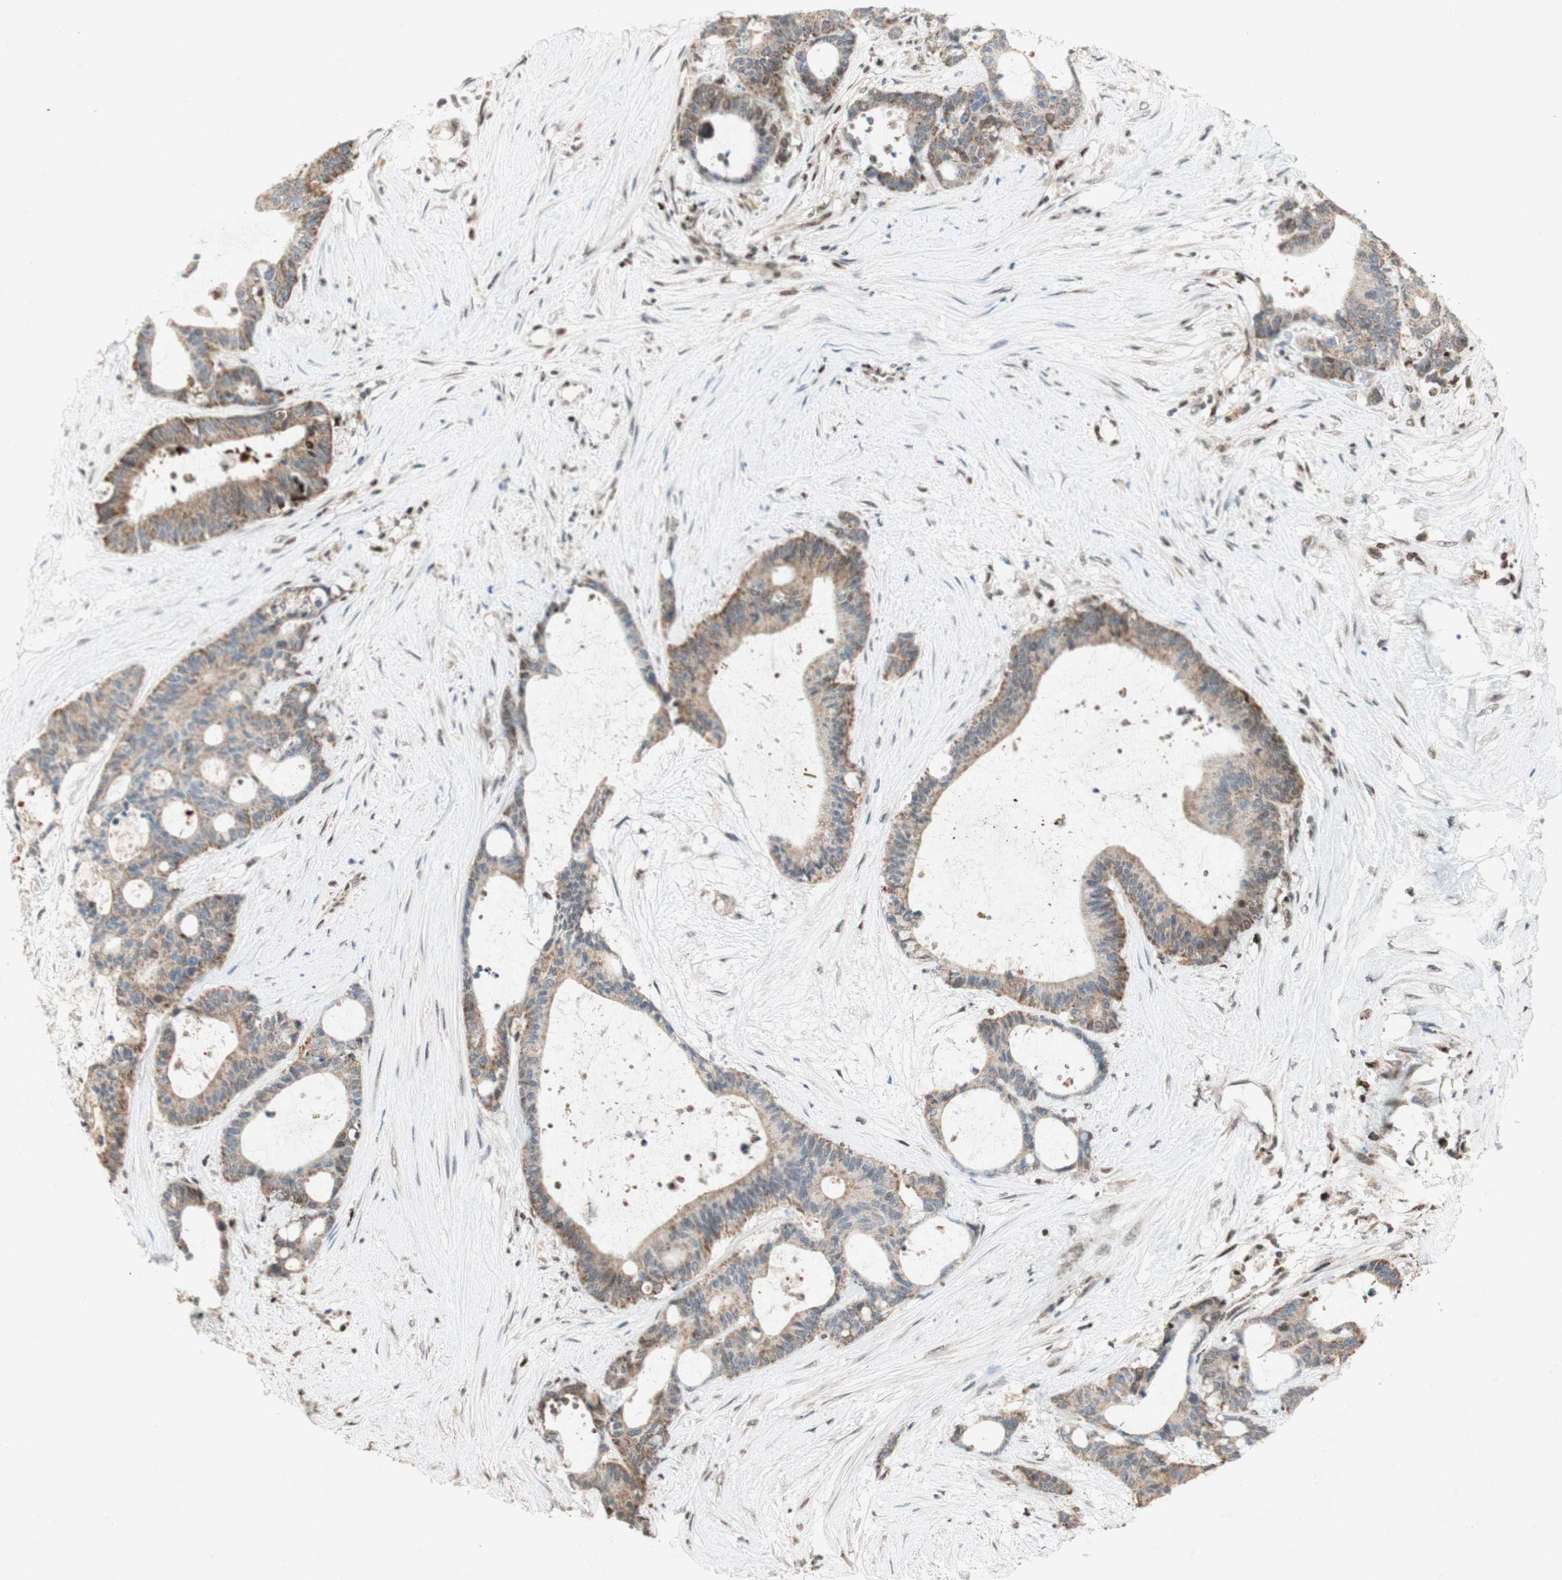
{"staining": {"intensity": "weak", "quantity": ">75%", "location": "cytoplasmic/membranous"}, "tissue": "liver cancer", "cell_type": "Tumor cells", "image_type": "cancer", "snomed": [{"axis": "morphology", "description": "Cholangiocarcinoma"}, {"axis": "topography", "description": "Liver"}], "caption": "IHC (DAB (3,3'-diaminobenzidine)) staining of human liver cancer (cholangiocarcinoma) shows weak cytoplasmic/membranous protein expression in approximately >75% of tumor cells.", "gene": "DNMT3A", "patient": {"sex": "female", "age": 73}}